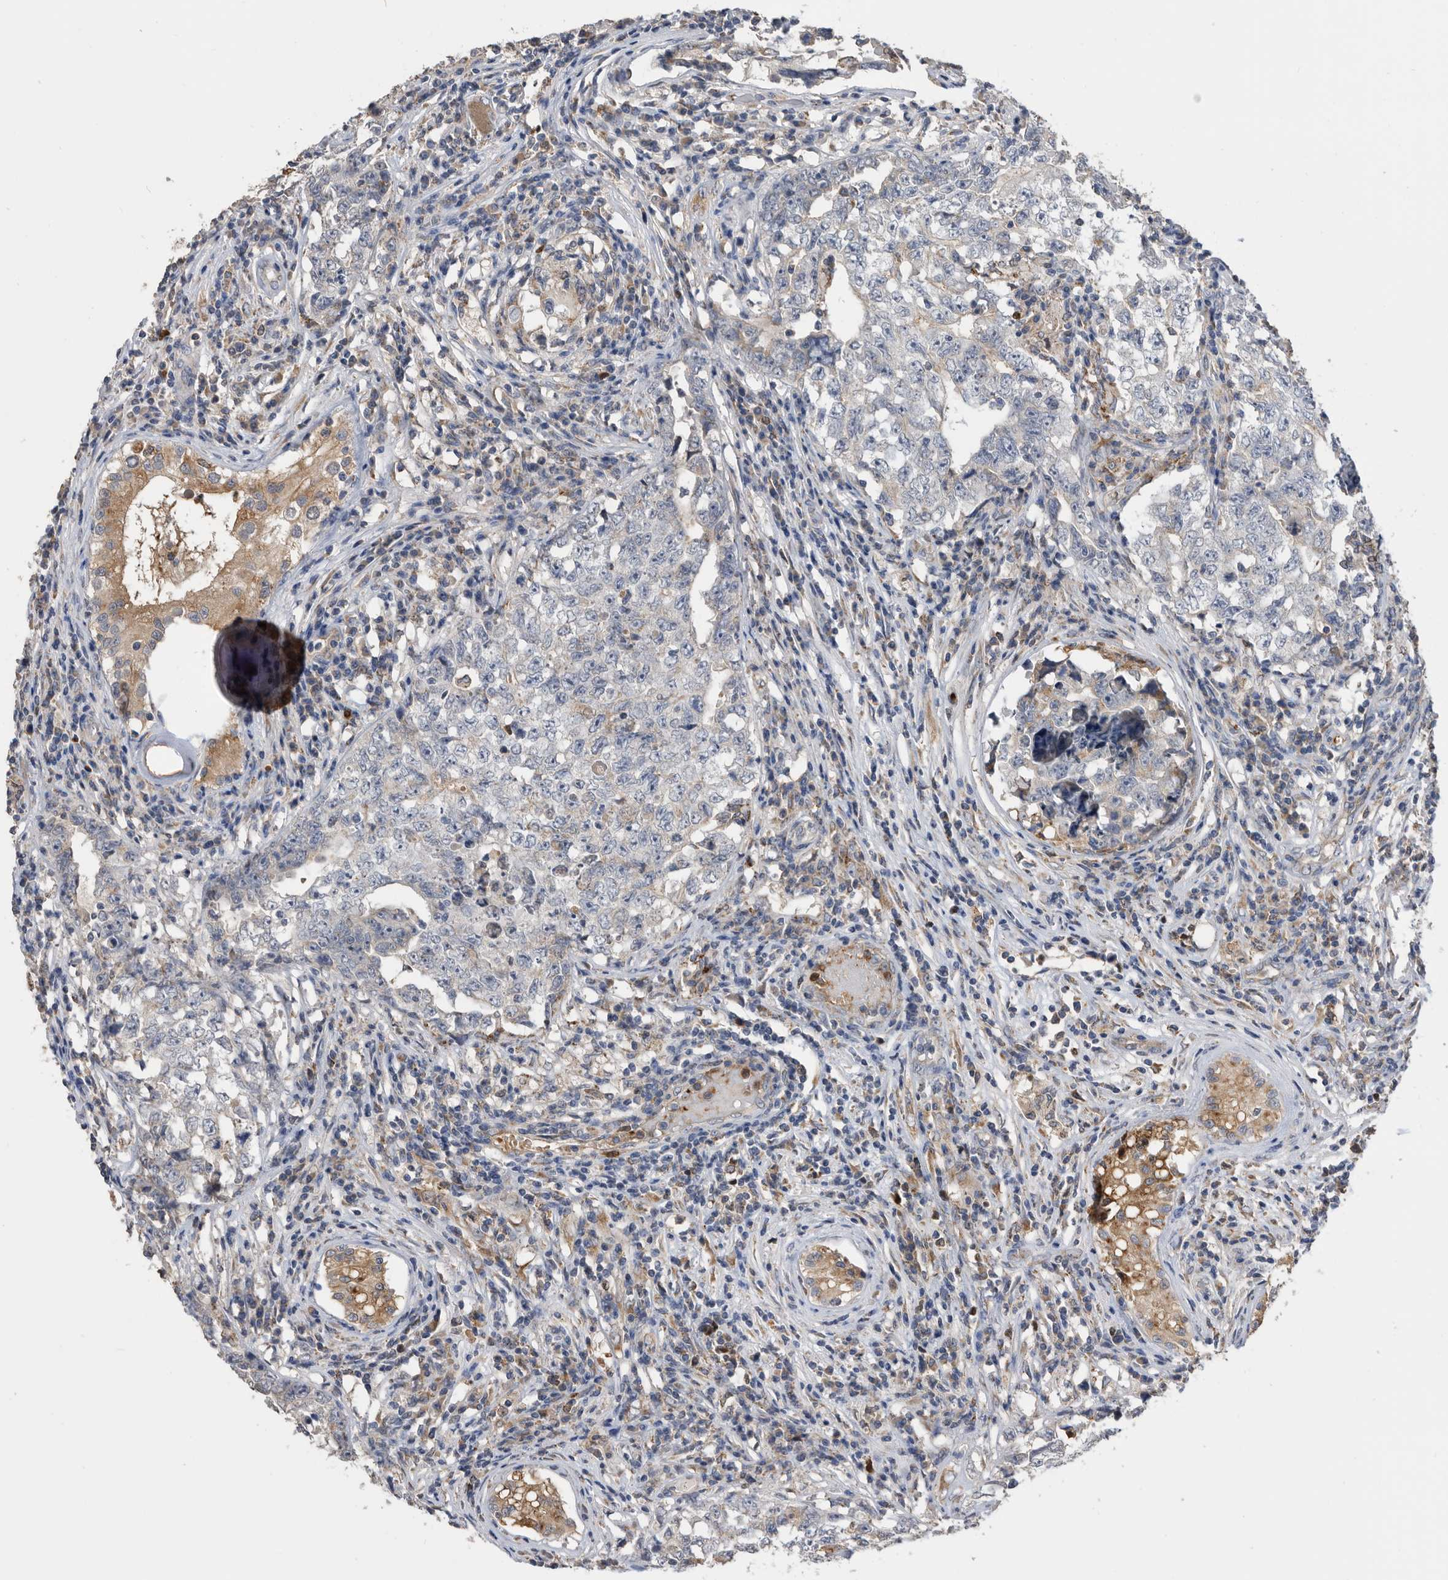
{"staining": {"intensity": "weak", "quantity": "<25%", "location": "cytoplasmic/membranous"}, "tissue": "testis cancer", "cell_type": "Tumor cells", "image_type": "cancer", "snomed": [{"axis": "morphology", "description": "Carcinoma, Embryonal, NOS"}, {"axis": "topography", "description": "Testis"}], "caption": "Tumor cells are negative for brown protein staining in testis embryonal carcinoma. (DAB (3,3'-diaminobenzidine) immunohistochemistry with hematoxylin counter stain).", "gene": "CRISPLD2", "patient": {"sex": "male", "age": 26}}